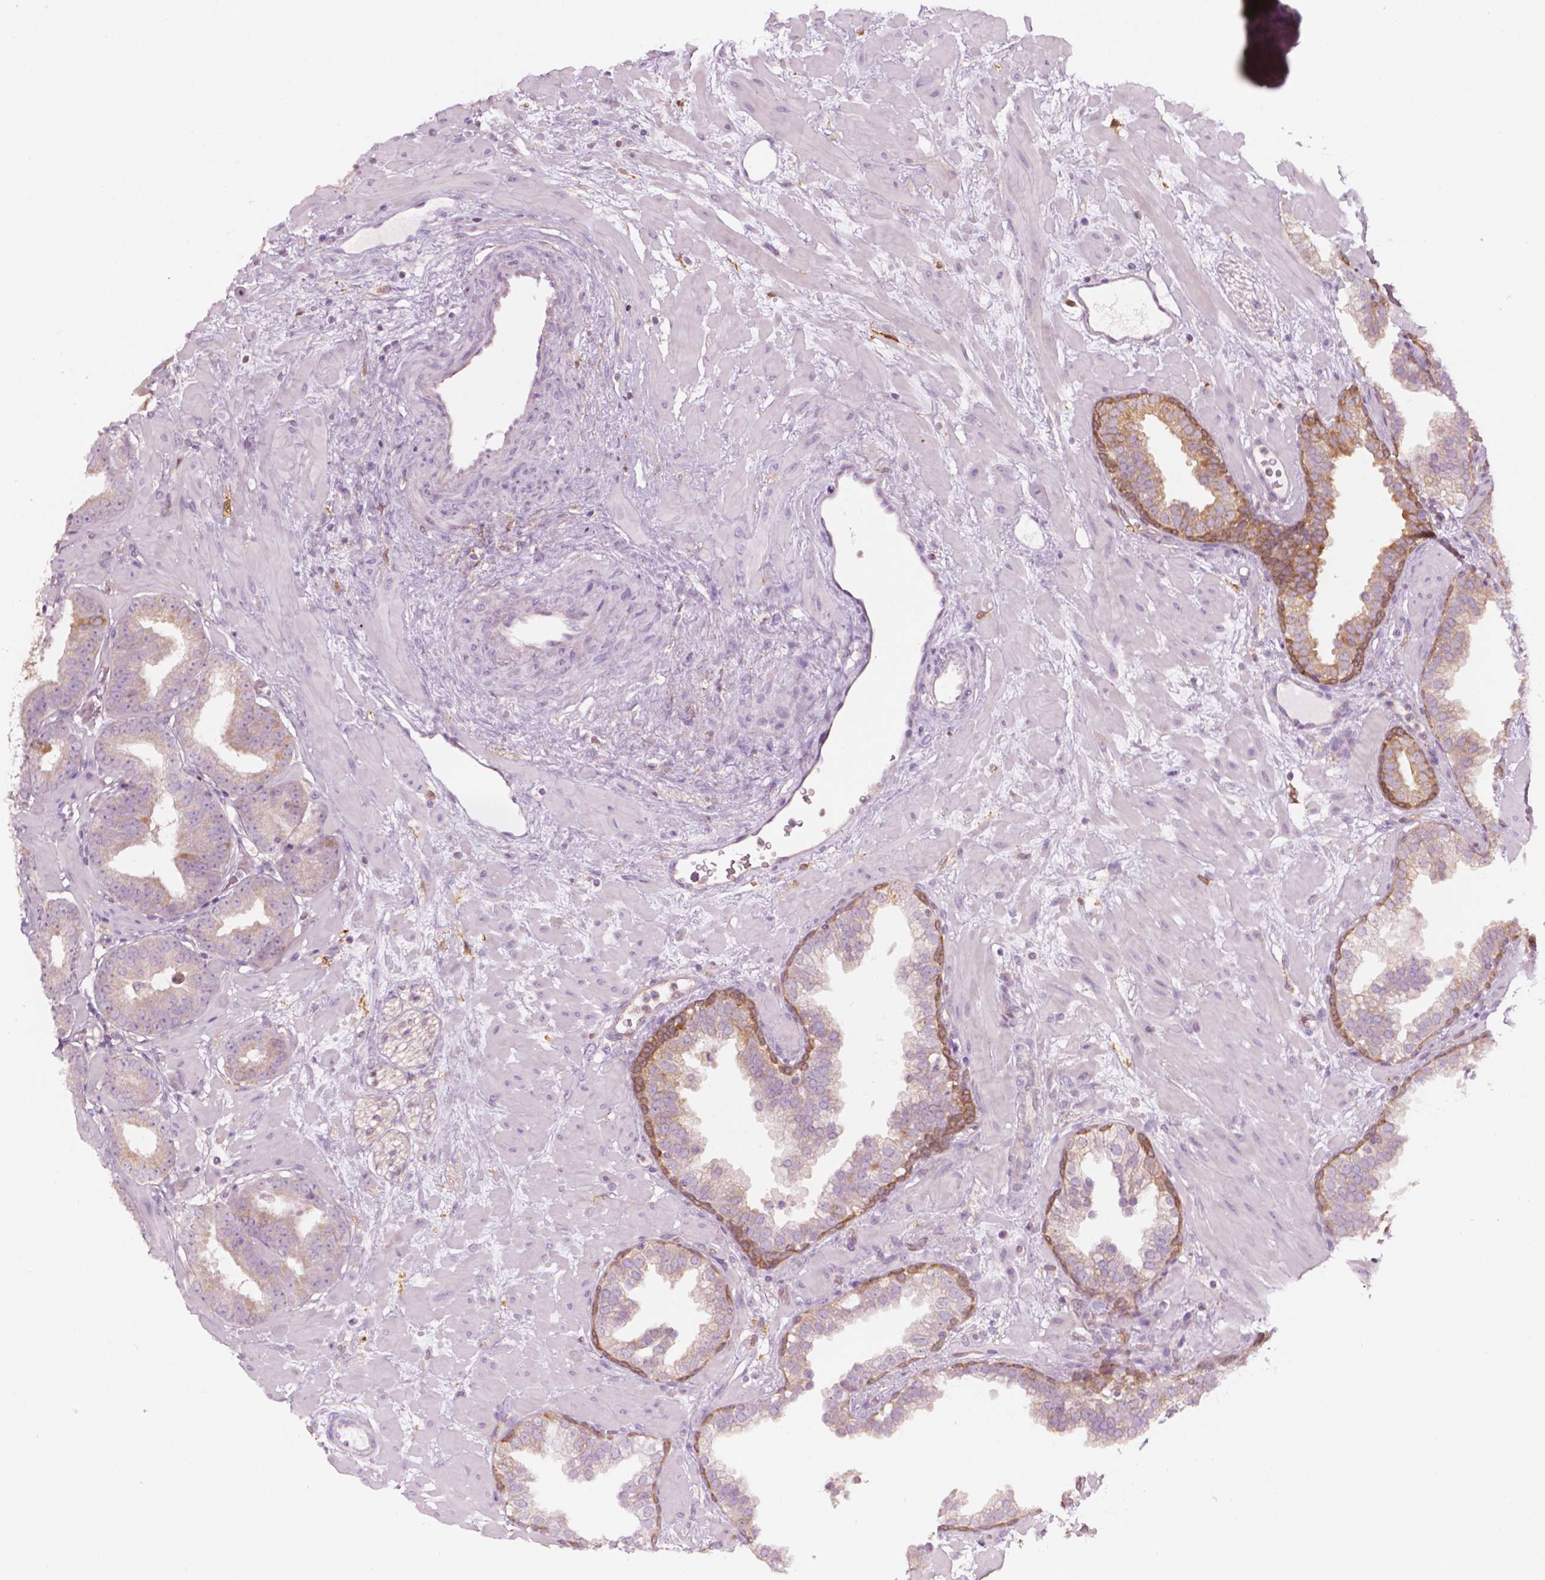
{"staining": {"intensity": "moderate", "quantity": "<25%", "location": "cytoplasmic/membranous"}, "tissue": "prostate cancer", "cell_type": "Tumor cells", "image_type": "cancer", "snomed": [{"axis": "morphology", "description": "Adenocarcinoma, Low grade"}, {"axis": "topography", "description": "Prostate"}], "caption": "Protein staining by IHC displays moderate cytoplasmic/membranous staining in about <25% of tumor cells in prostate cancer. The staining is performed using DAB (3,3'-diaminobenzidine) brown chromogen to label protein expression. The nuclei are counter-stained blue using hematoxylin.", "gene": "SHMT1", "patient": {"sex": "male", "age": 68}}